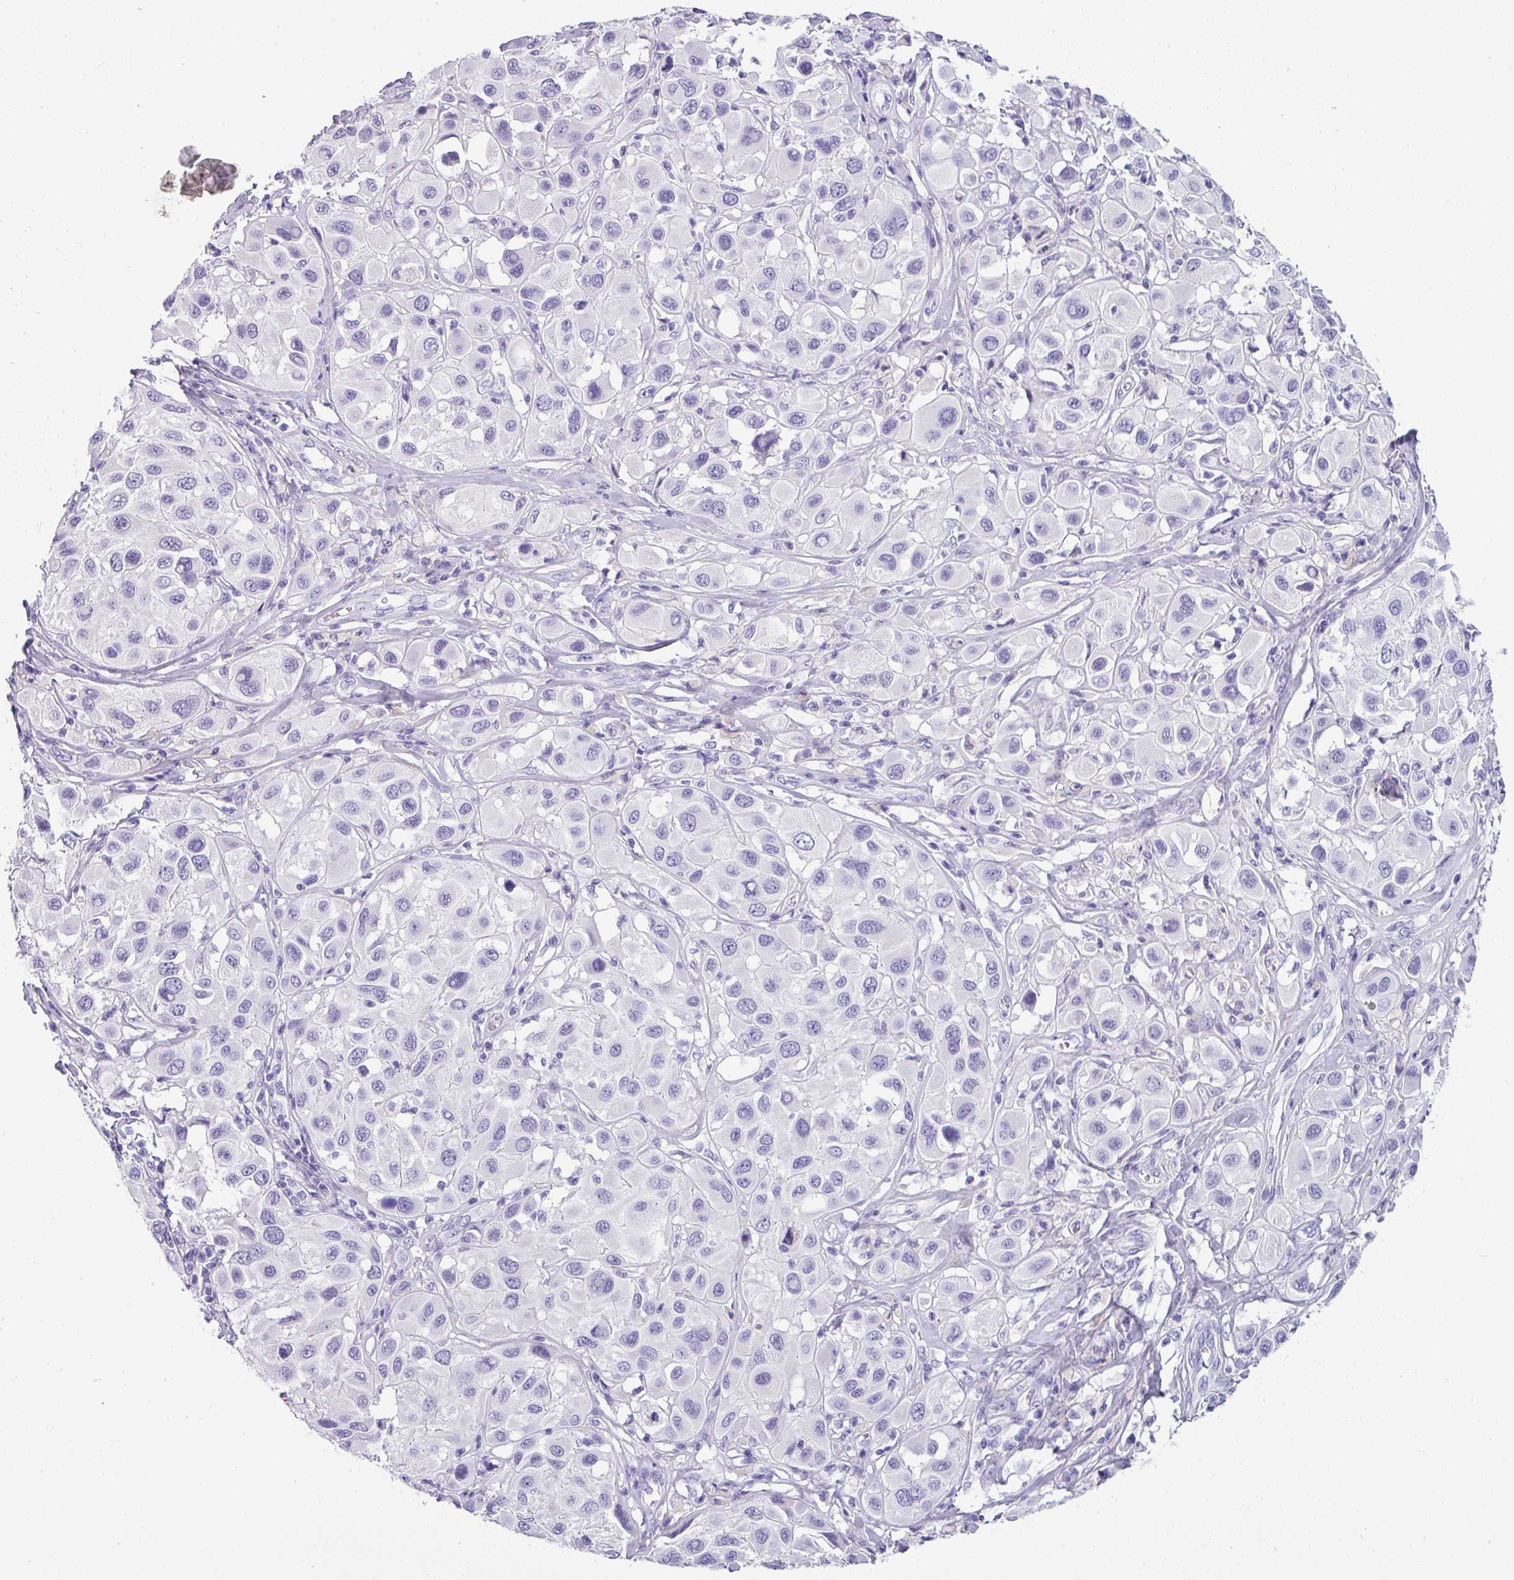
{"staining": {"intensity": "negative", "quantity": "none", "location": "none"}, "tissue": "melanoma", "cell_type": "Tumor cells", "image_type": "cancer", "snomed": [{"axis": "morphology", "description": "Malignant melanoma, Metastatic site"}, {"axis": "topography", "description": "Skin"}], "caption": "The image shows no staining of tumor cells in melanoma.", "gene": "ZNF568", "patient": {"sex": "male", "age": 41}}